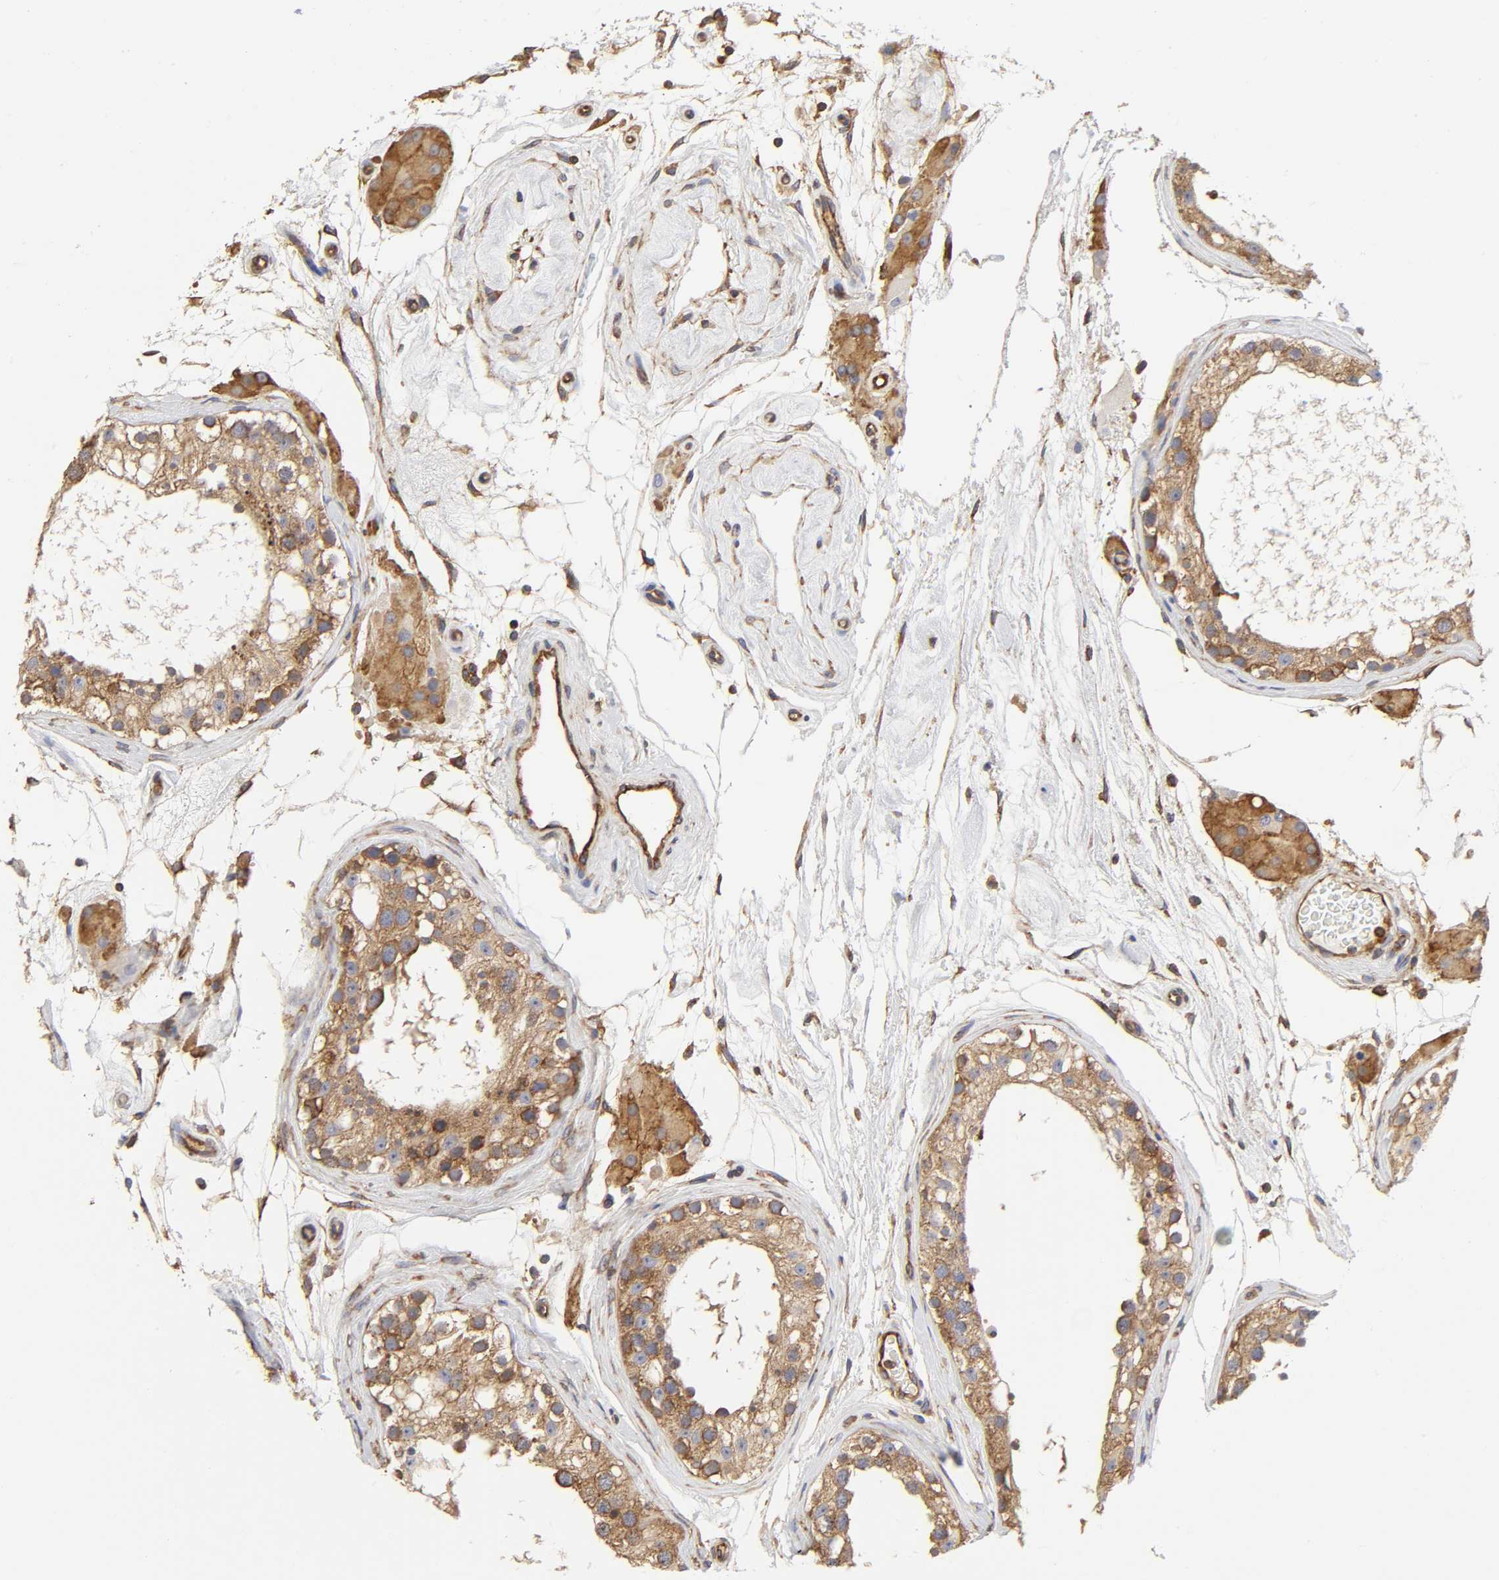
{"staining": {"intensity": "moderate", "quantity": ">75%", "location": "cytoplasmic/membranous"}, "tissue": "testis", "cell_type": "Cells in seminiferous ducts", "image_type": "normal", "snomed": [{"axis": "morphology", "description": "Normal tissue, NOS"}, {"axis": "topography", "description": "Testis"}], "caption": "Normal testis was stained to show a protein in brown. There is medium levels of moderate cytoplasmic/membranous positivity in about >75% of cells in seminiferous ducts.", "gene": "RPL14", "patient": {"sex": "male", "age": 68}}